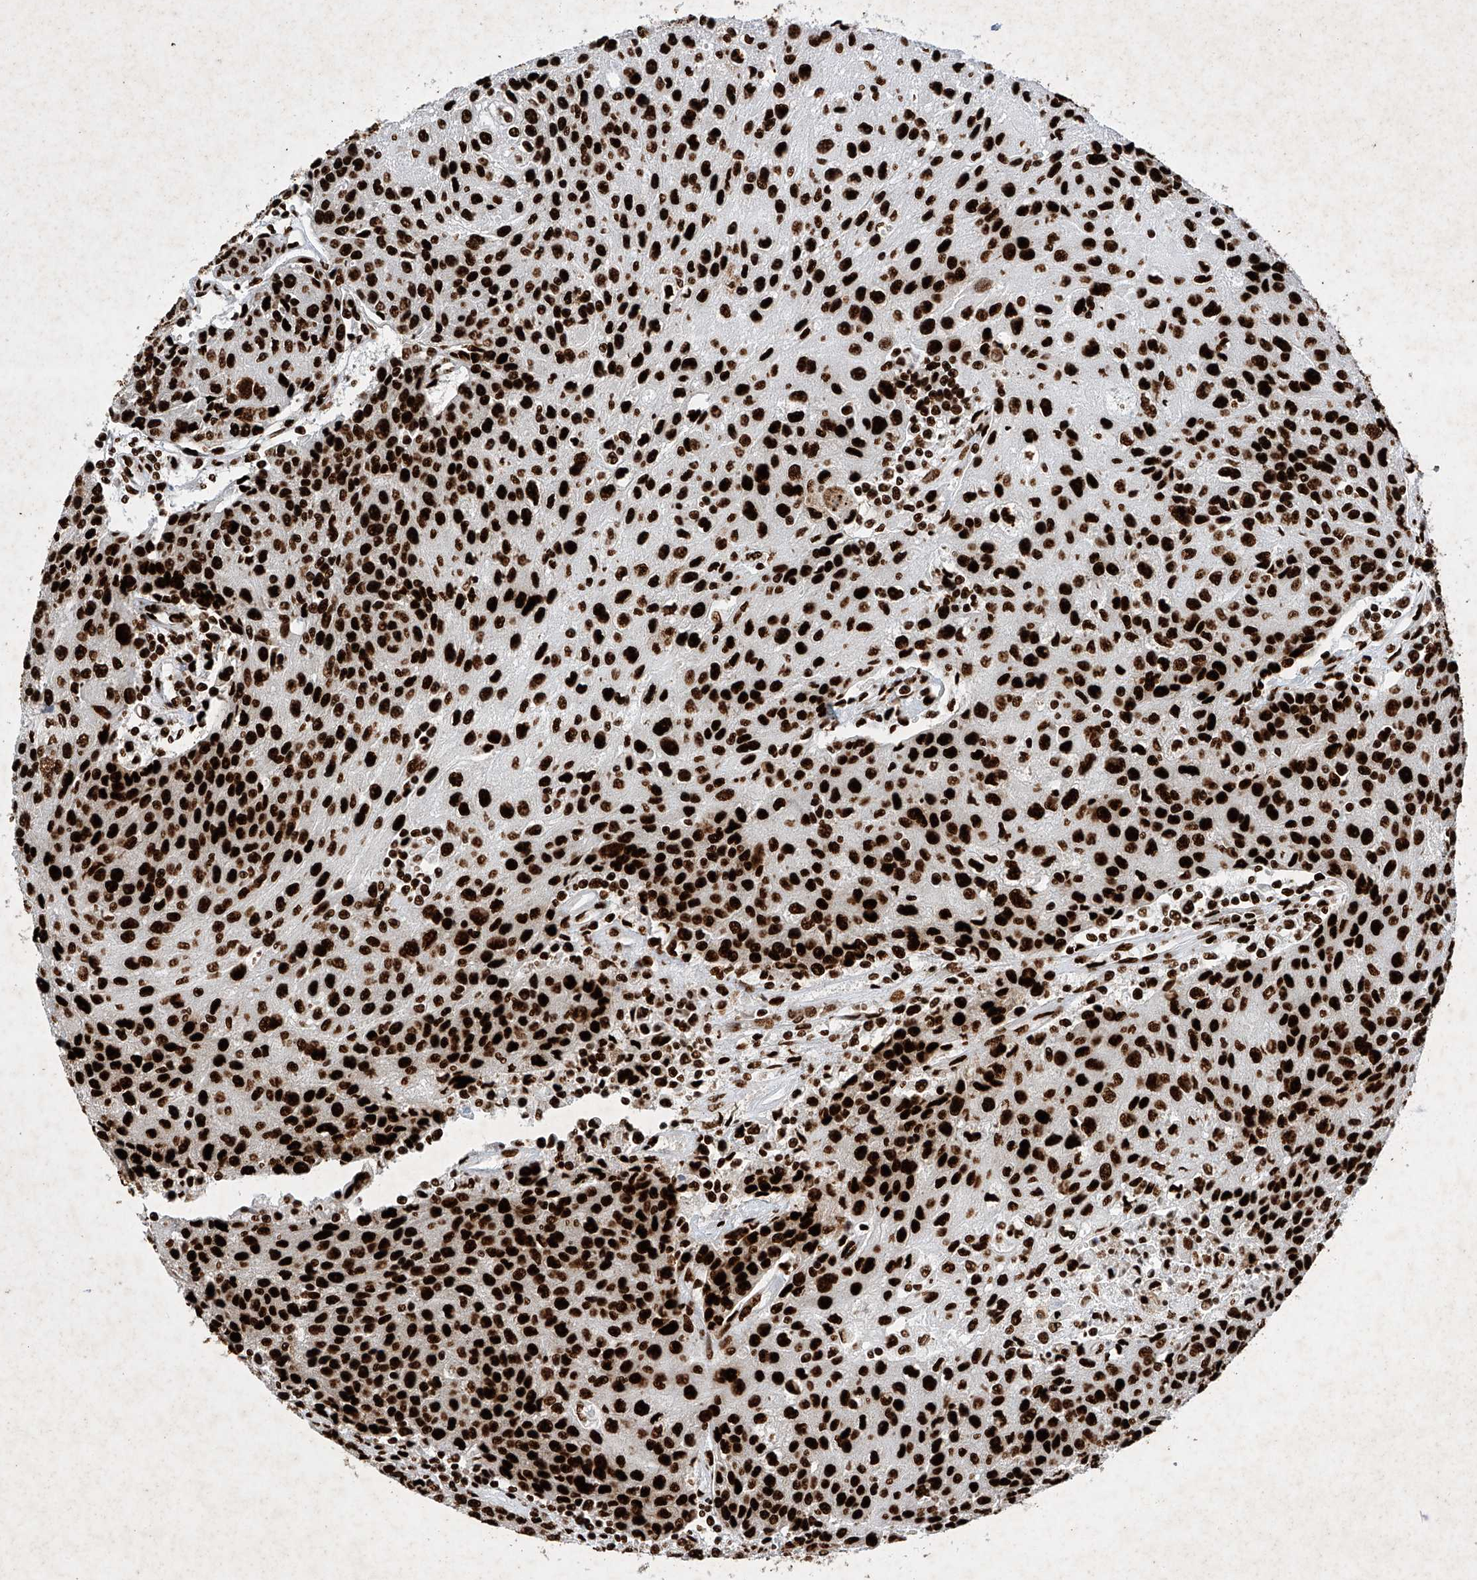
{"staining": {"intensity": "strong", "quantity": ">75%", "location": "nuclear"}, "tissue": "urothelial cancer", "cell_type": "Tumor cells", "image_type": "cancer", "snomed": [{"axis": "morphology", "description": "Urothelial carcinoma, High grade"}, {"axis": "topography", "description": "Urinary bladder"}], "caption": "Immunohistochemistry (IHC) image of neoplastic tissue: human urothelial carcinoma (high-grade) stained using immunohistochemistry (IHC) displays high levels of strong protein expression localized specifically in the nuclear of tumor cells, appearing as a nuclear brown color.", "gene": "SRSF6", "patient": {"sex": "female", "age": 85}}